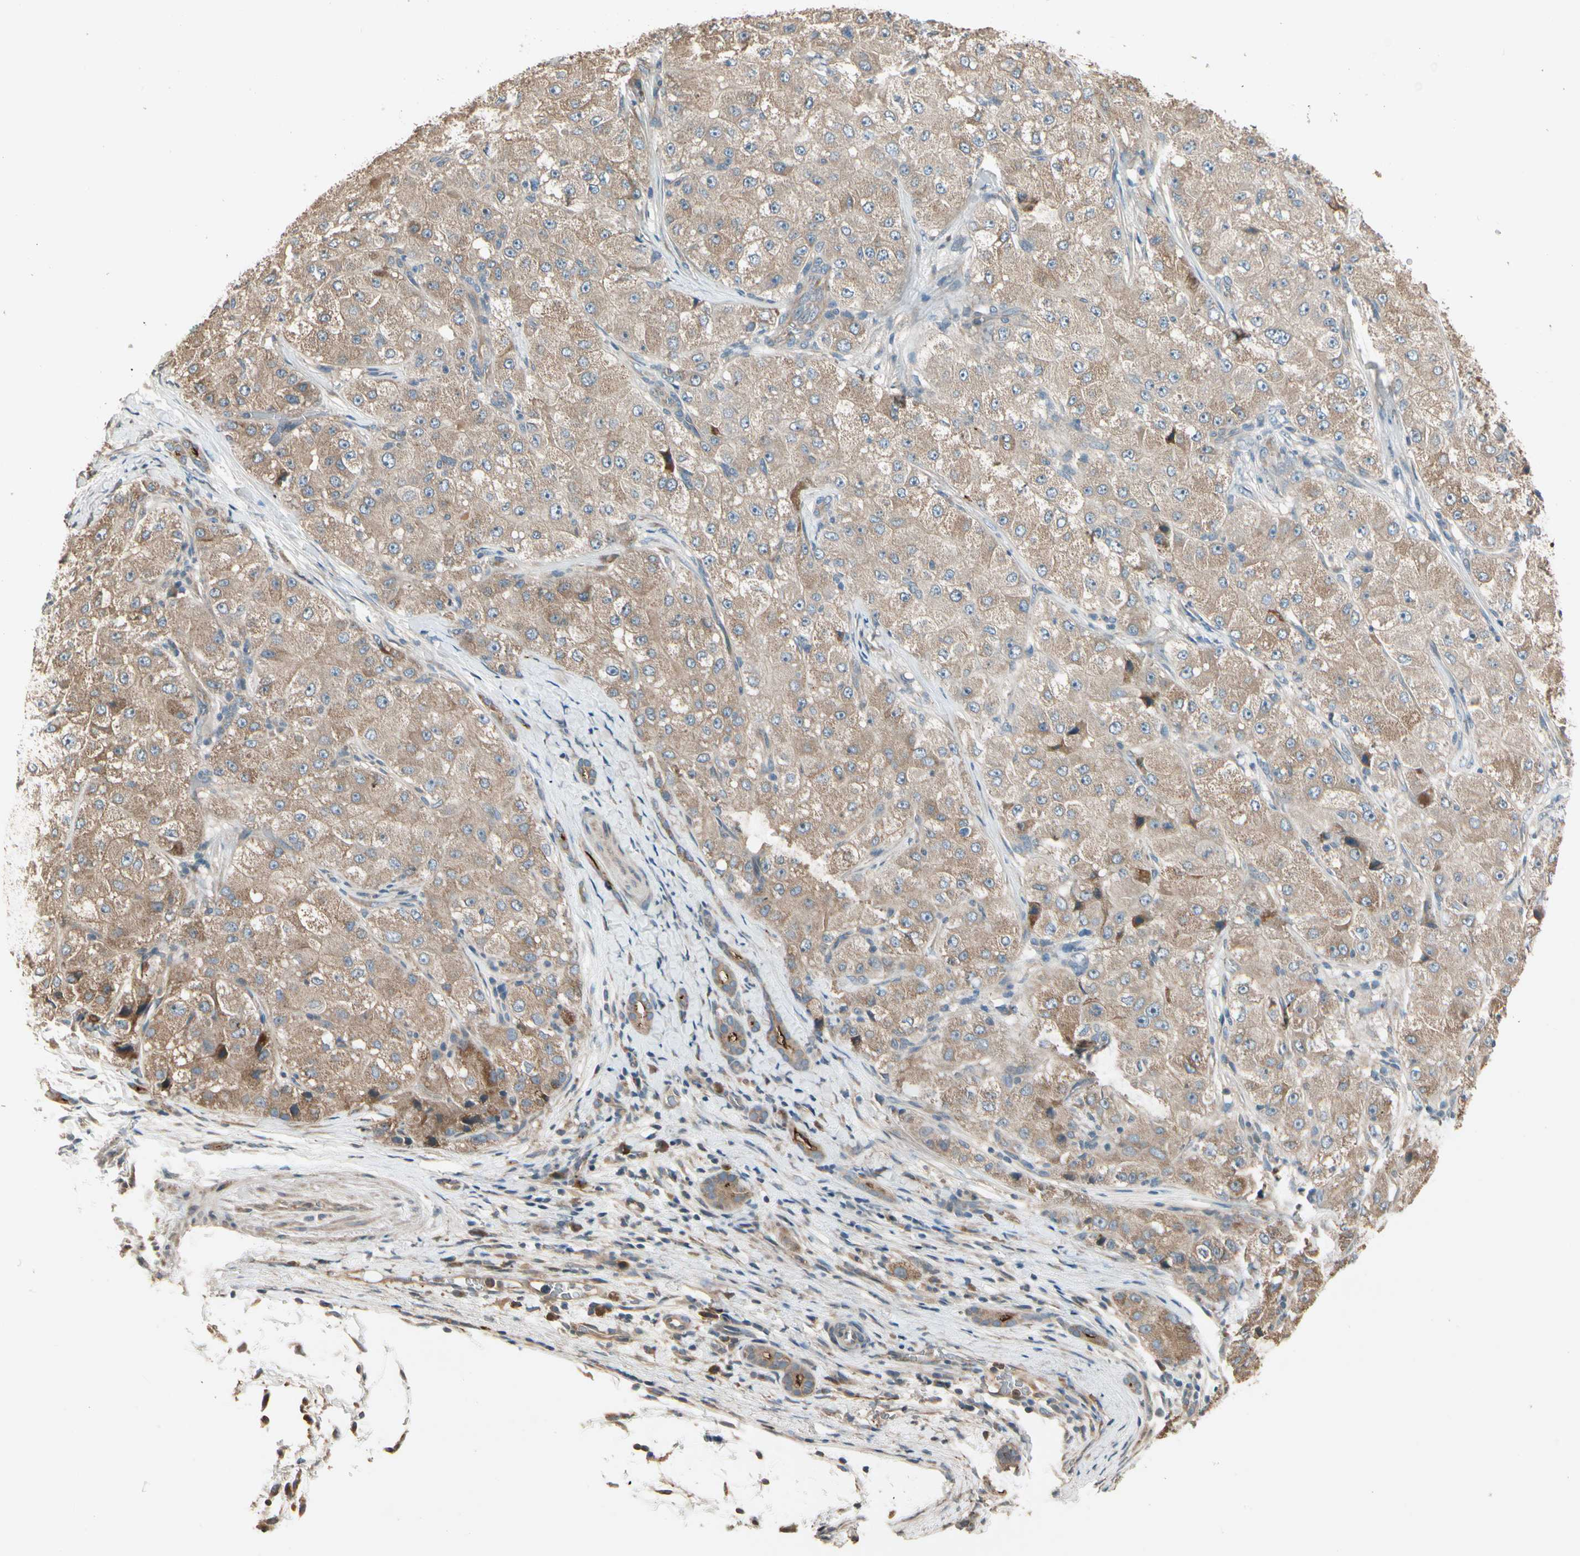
{"staining": {"intensity": "weak", "quantity": ">75%", "location": "cytoplasmic/membranous"}, "tissue": "liver cancer", "cell_type": "Tumor cells", "image_type": "cancer", "snomed": [{"axis": "morphology", "description": "Carcinoma, Hepatocellular, NOS"}, {"axis": "topography", "description": "Liver"}], "caption": "The histopathology image reveals staining of liver hepatocellular carcinoma, revealing weak cytoplasmic/membranous protein expression (brown color) within tumor cells.", "gene": "TNFRSF21", "patient": {"sex": "male", "age": 80}}